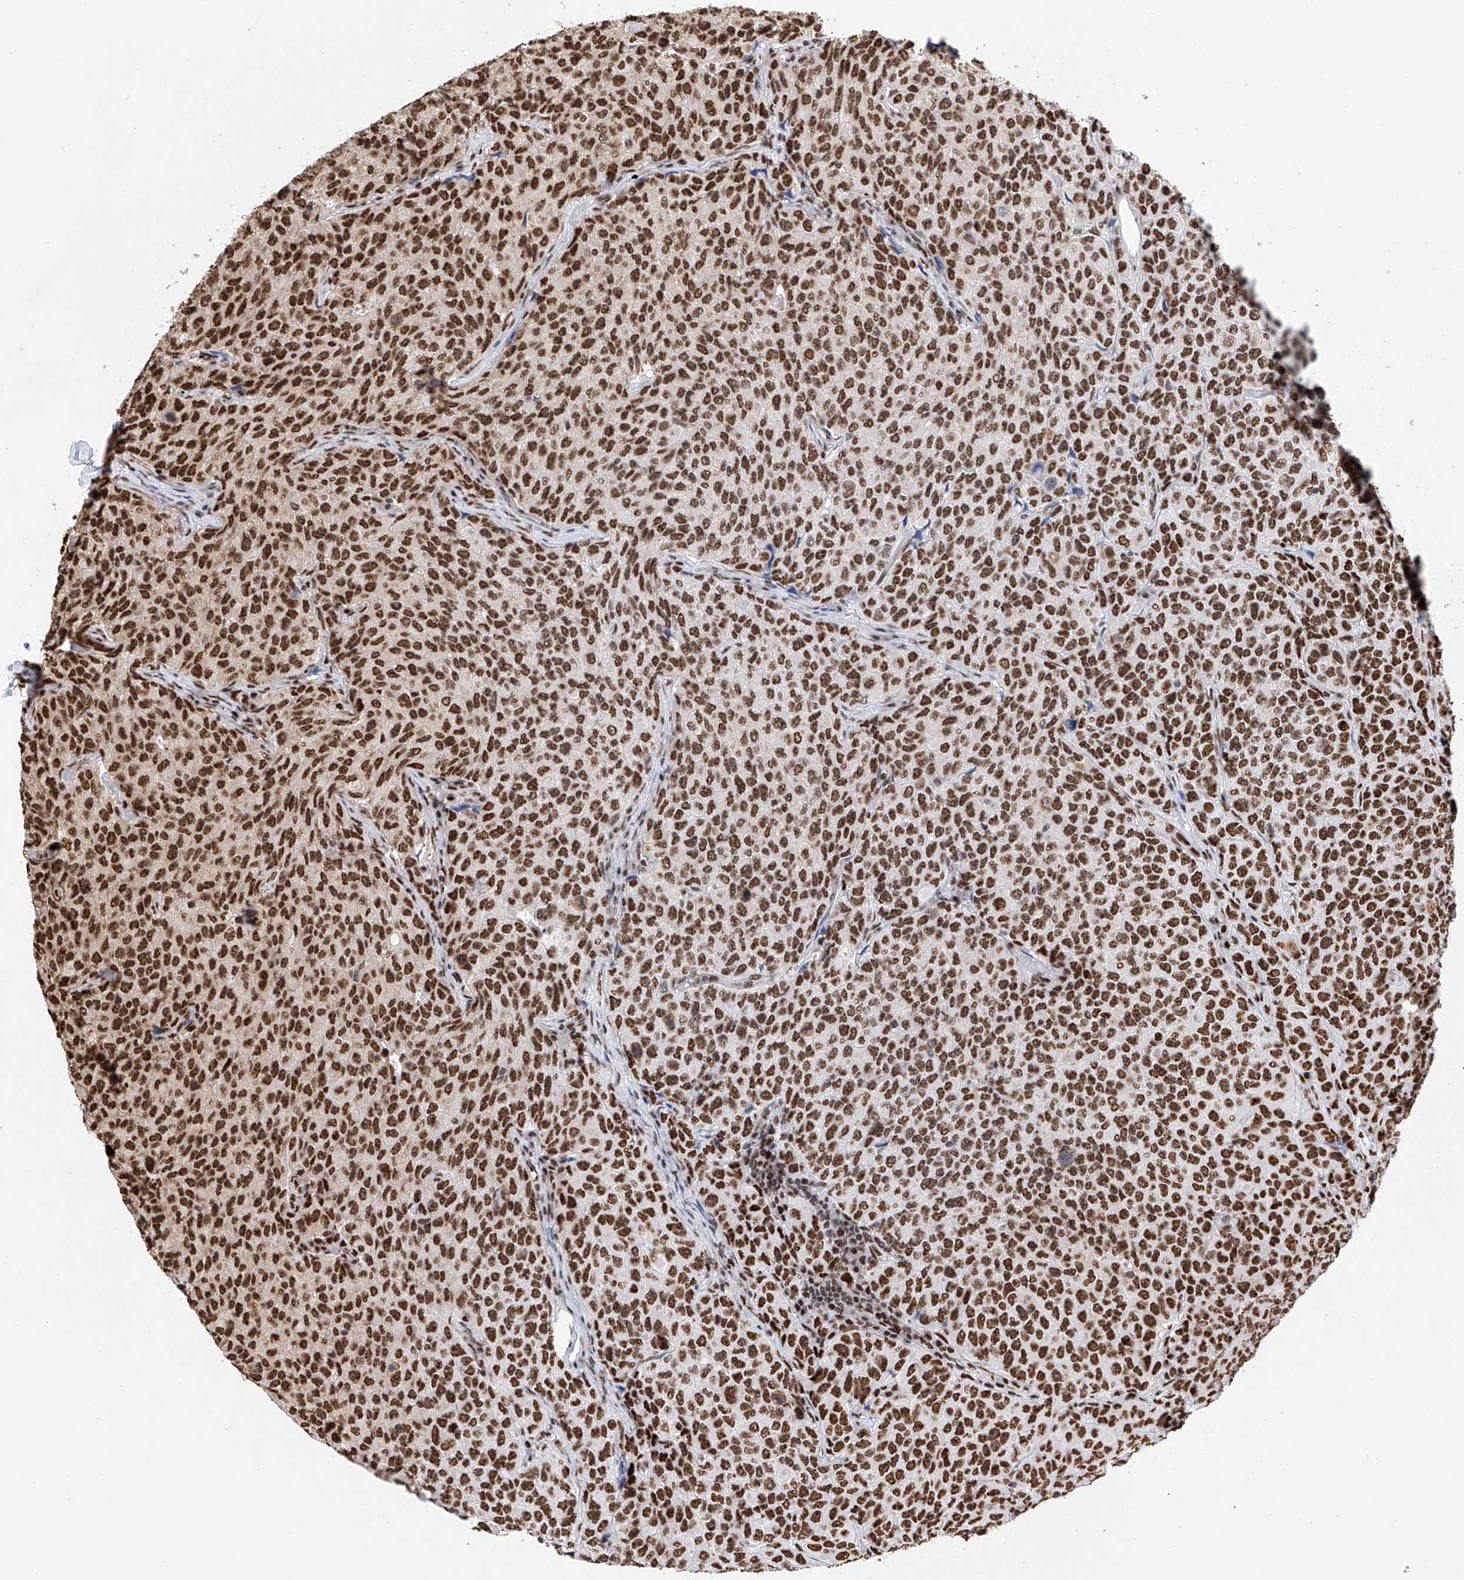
{"staining": {"intensity": "strong", "quantity": ">75%", "location": "nuclear"}, "tissue": "breast cancer", "cell_type": "Tumor cells", "image_type": "cancer", "snomed": [{"axis": "morphology", "description": "Duct carcinoma"}, {"axis": "topography", "description": "Breast"}], "caption": "Immunohistochemistry (IHC) of breast cancer exhibits high levels of strong nuclear staining in approximately >75% of tumor cells.", "gene": "SRSF6", "patient": {"sex": "female", "age": 55}}